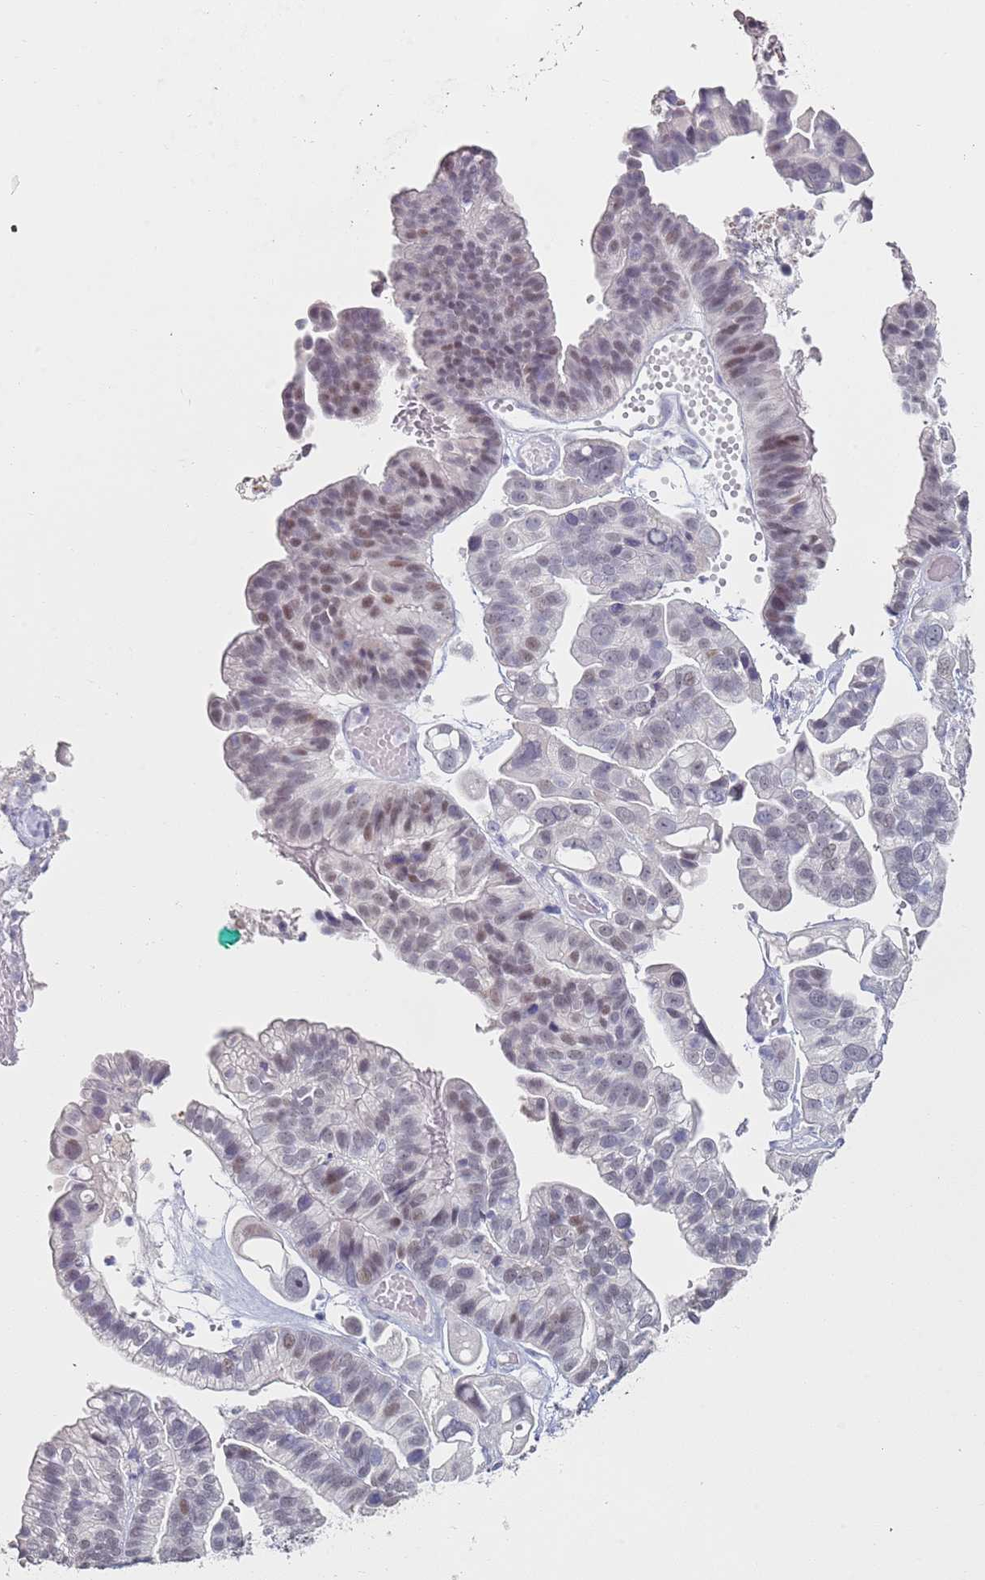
{"staining": {"intensity": "moderate", "quantity": "<25%", "location": "nuclear"}, "tissue": "ovarian cancer", "cell_type": "Tumor cells", "image_type": "cancer", "snomed": [{"axis": "morphology", "description": "Cystadenocarcinoma, serous, NOS"}, {"axis": "topography", "description": "Ovary"}], "caption": "Immunohistochemical staining of human ovarian serous cystadenocarcinoma exhibits moderate nuclear protein positivity in approximately <25% of tumor cells. Nuclei are stained in blue.", "gene": "DNAH11", "patient": {"sex": "female", "age": 56}}